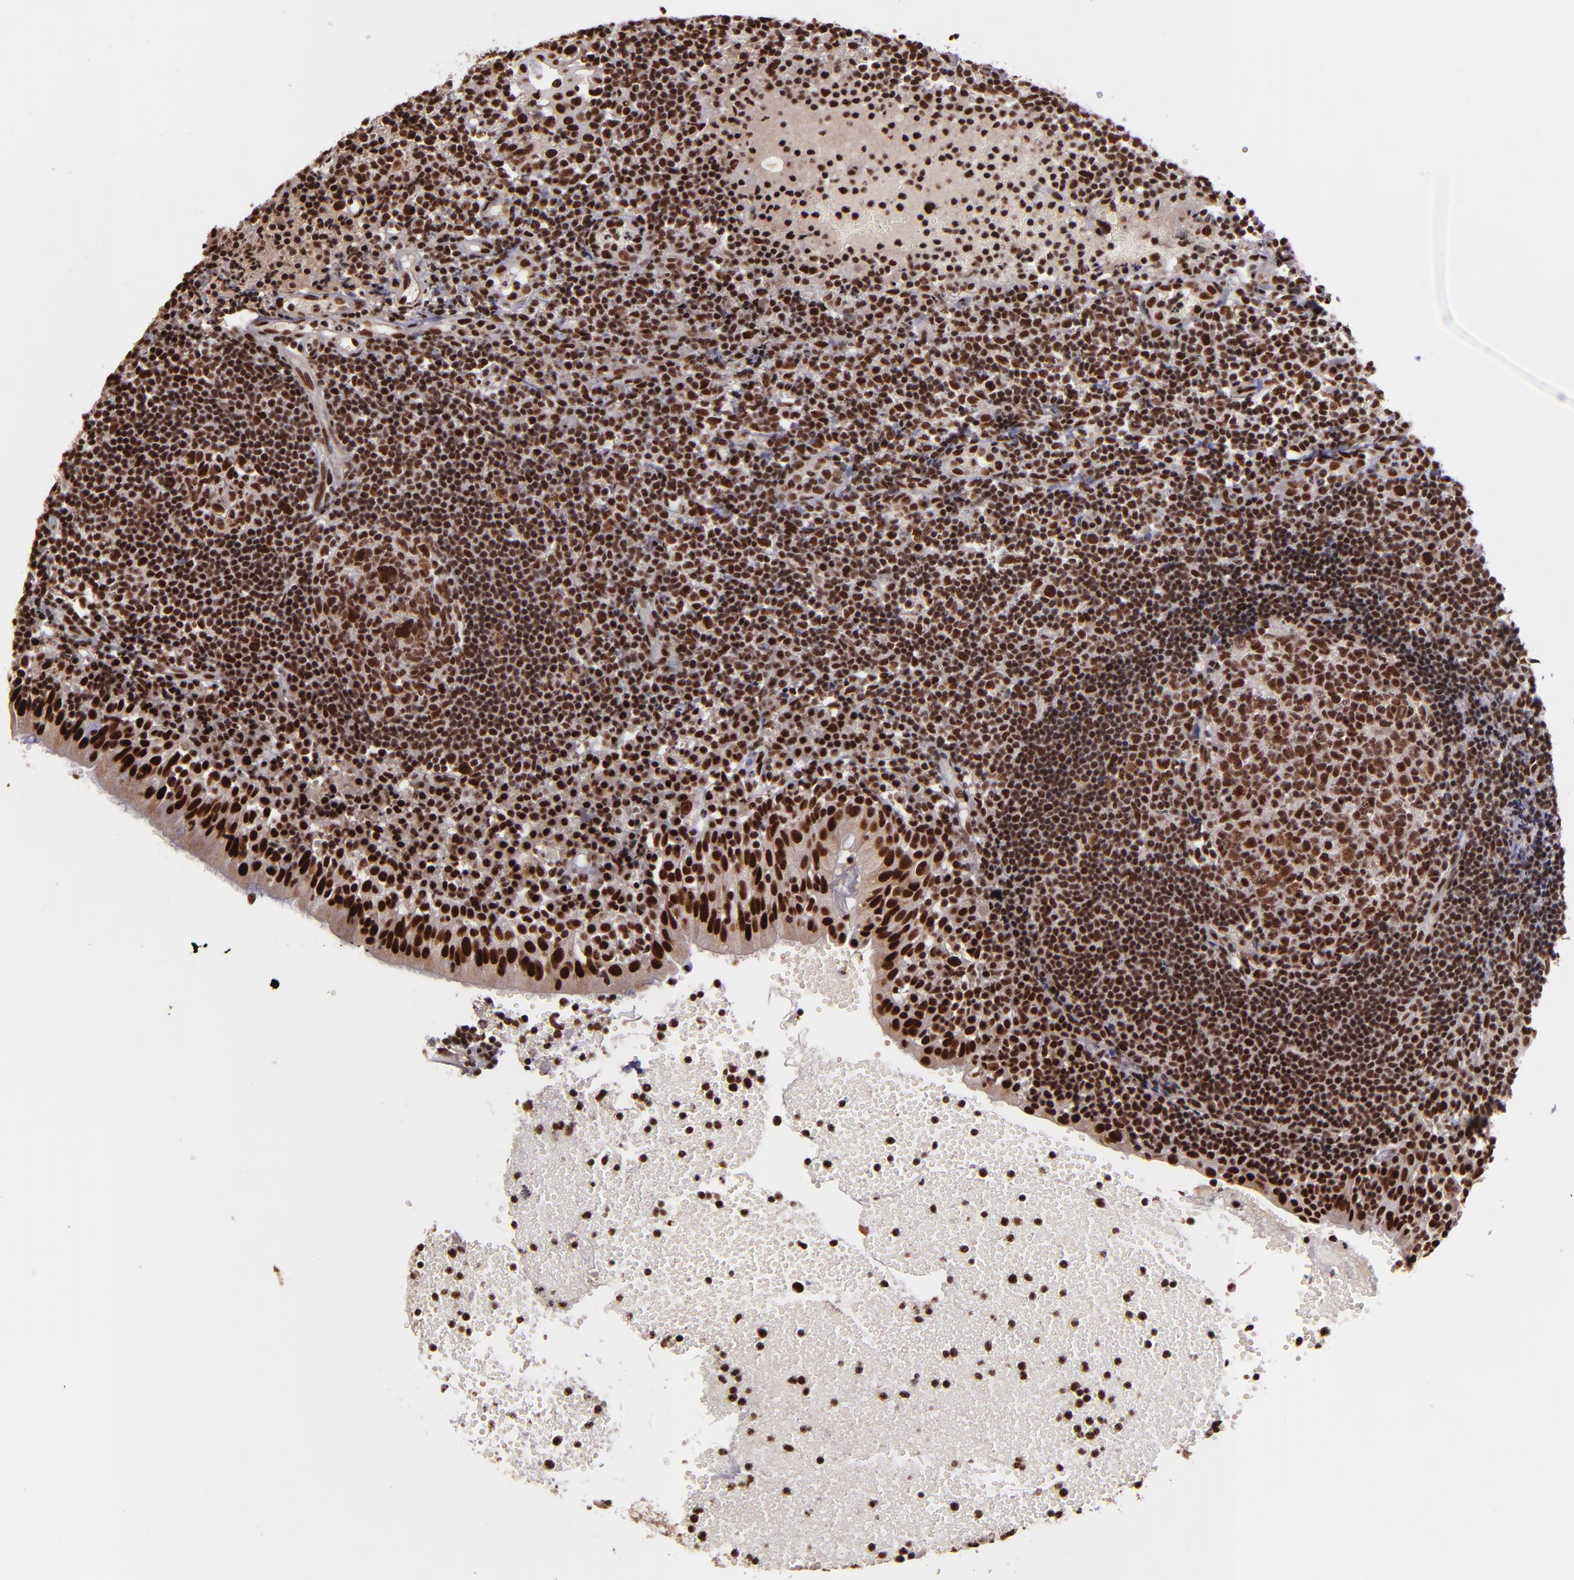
{"staining": {"intensity": "strong", "quantity": ">75%", "location": "nuclear"}, "tissue": "tonsil", "cell_type": "Germinal center cells", "image_type": "normal", "snomed": [{"axis": "morphology", "description": "Normal tissue, NOS"}, {"axis": "topography", "description": "Tonsil"}], "caption": "DAB immunohistochemical staining of benign human tonsil shows strong nuclear protein positivity in approximately >75% of germinal center cells.", "gene": "PQBP1", "patient": {"sex": "female", "age": 40}}